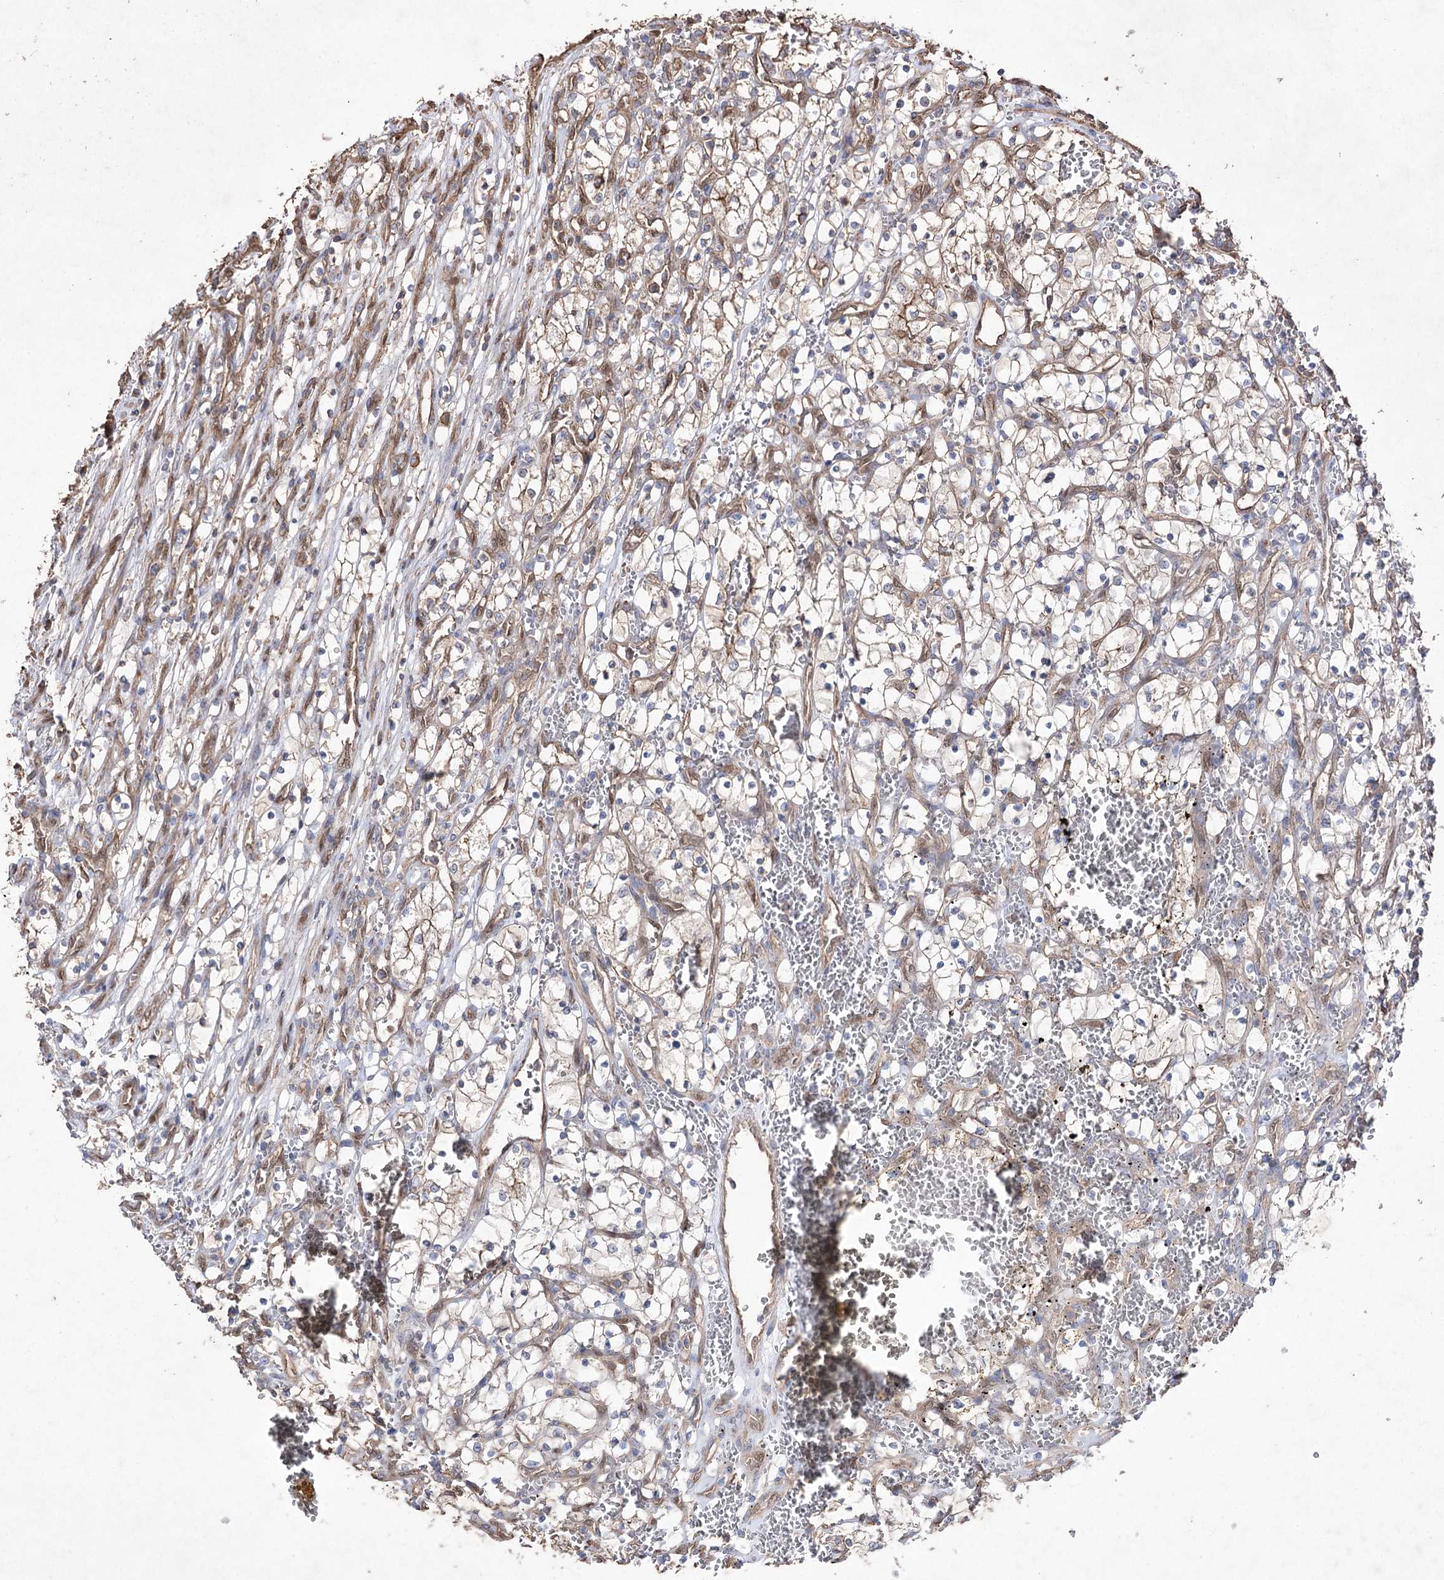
{"staining": {"intensity": "weak", "quantity": "<25%", "location": "cytoplasmic/membranous"}, "tissue": "renal cancer", "cell_type": "Tumor cells", "image_type": "cancer", "snomed": [{"axis": "morphology", "description": "Adenocarcinoma, NOS"}, {"axis": "topography", "description": "Kidney"}], "caption": "Tumor cells are negative for brown protein staining in adenocarcinoma (renal). Brightfield microscopy of IHC stained with DAB (brown) and hematoxylin (blue), captured at high magnification.", "gene": "FAM13B", "patient": {"sex": "female", "age": 69}}